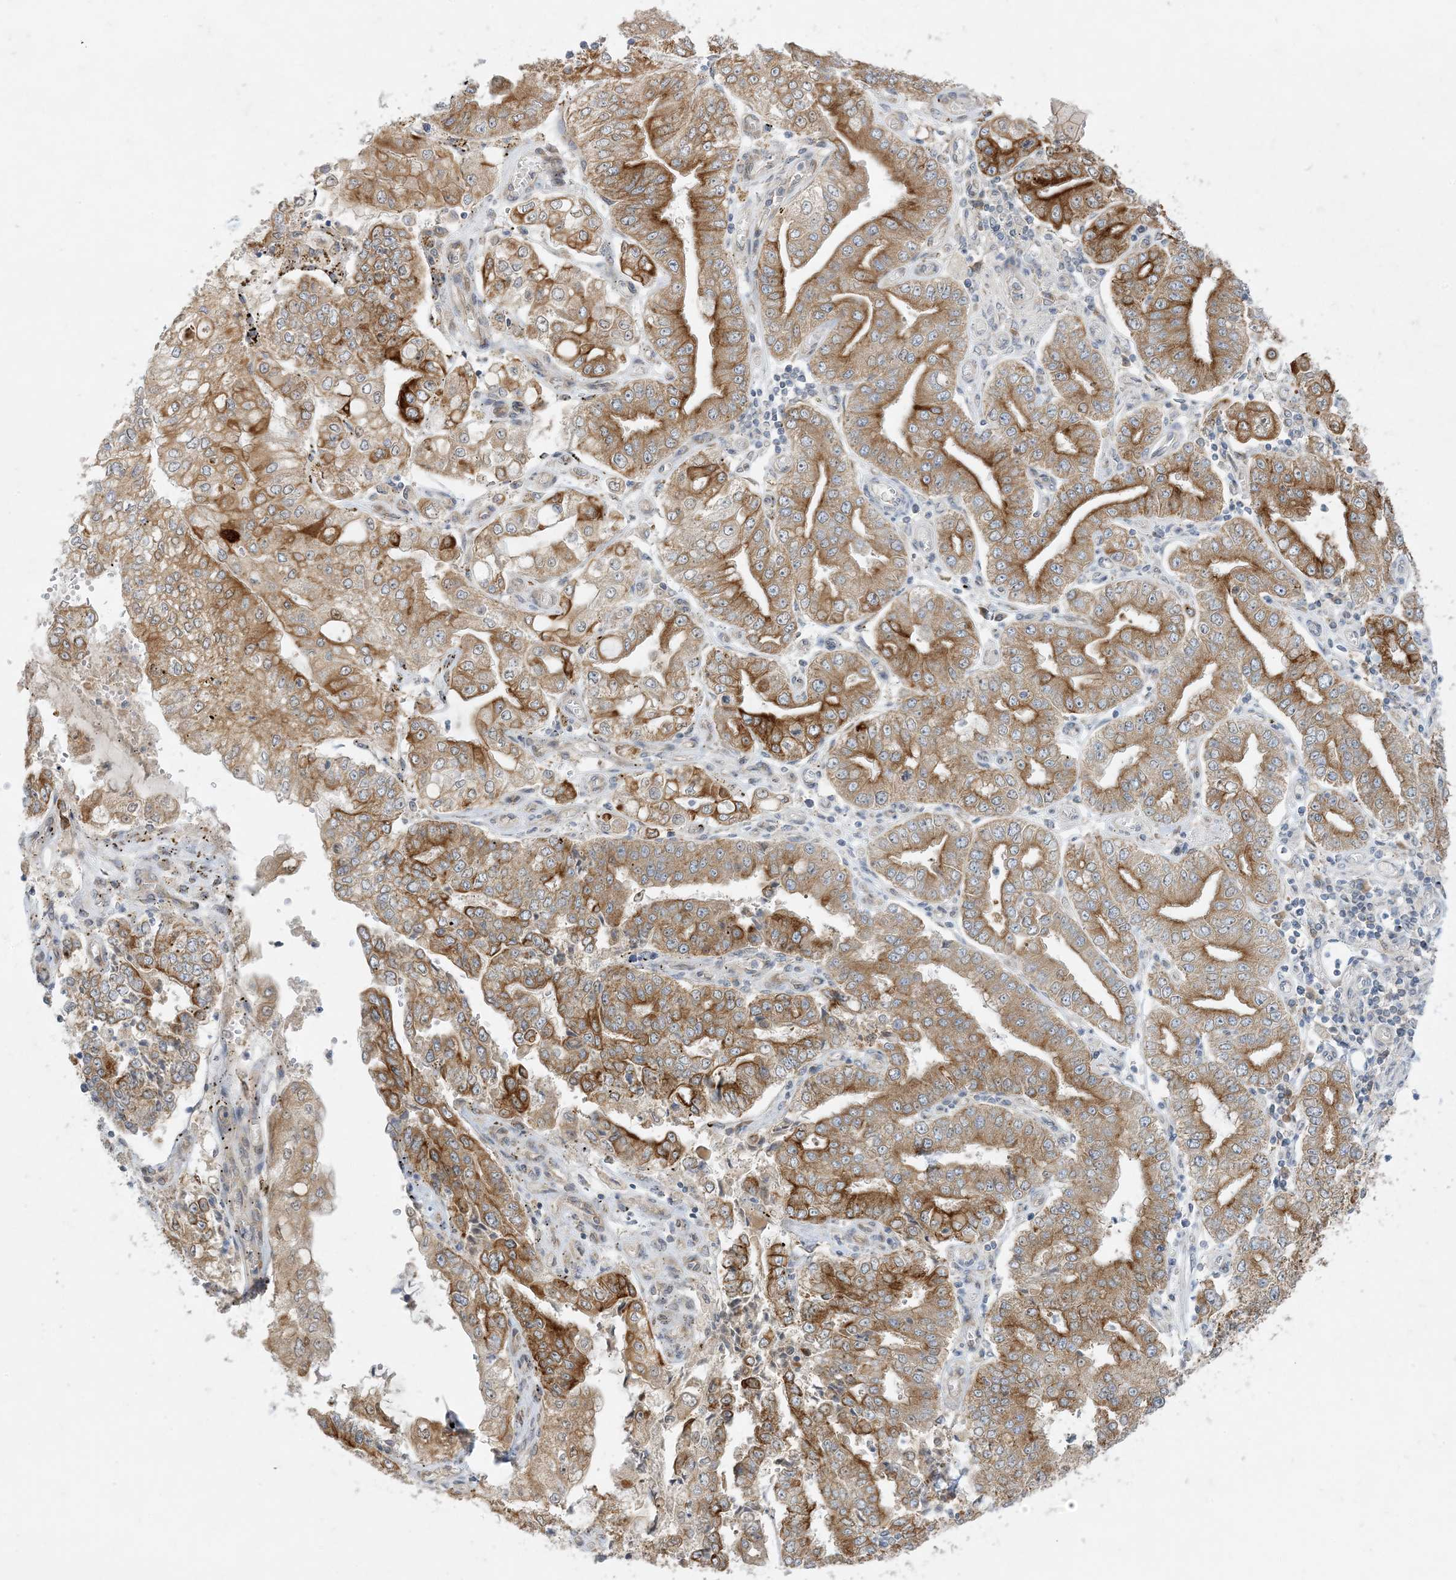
{"staining": {"intensity": "strong", "quantity": ">75%", "location": "cytoplasmic/membranous"}, "tissue": "stomach cancer", "cell_type": "Tumor cells", "image_type": "cancer", "snomed": [{"axis": "morphology", "description": "Adenocarcinoma, NOS"}, {"axis": "topography", "description": "Stomach"}], "caption": "Stomach cancer (adenocarcinoma) tissue demonstrates strong cytoplasmic/membranous positivity in about >75% of tumor cells", "gene": "RPP40", "patient": {"sex": "male", "age": 76}}